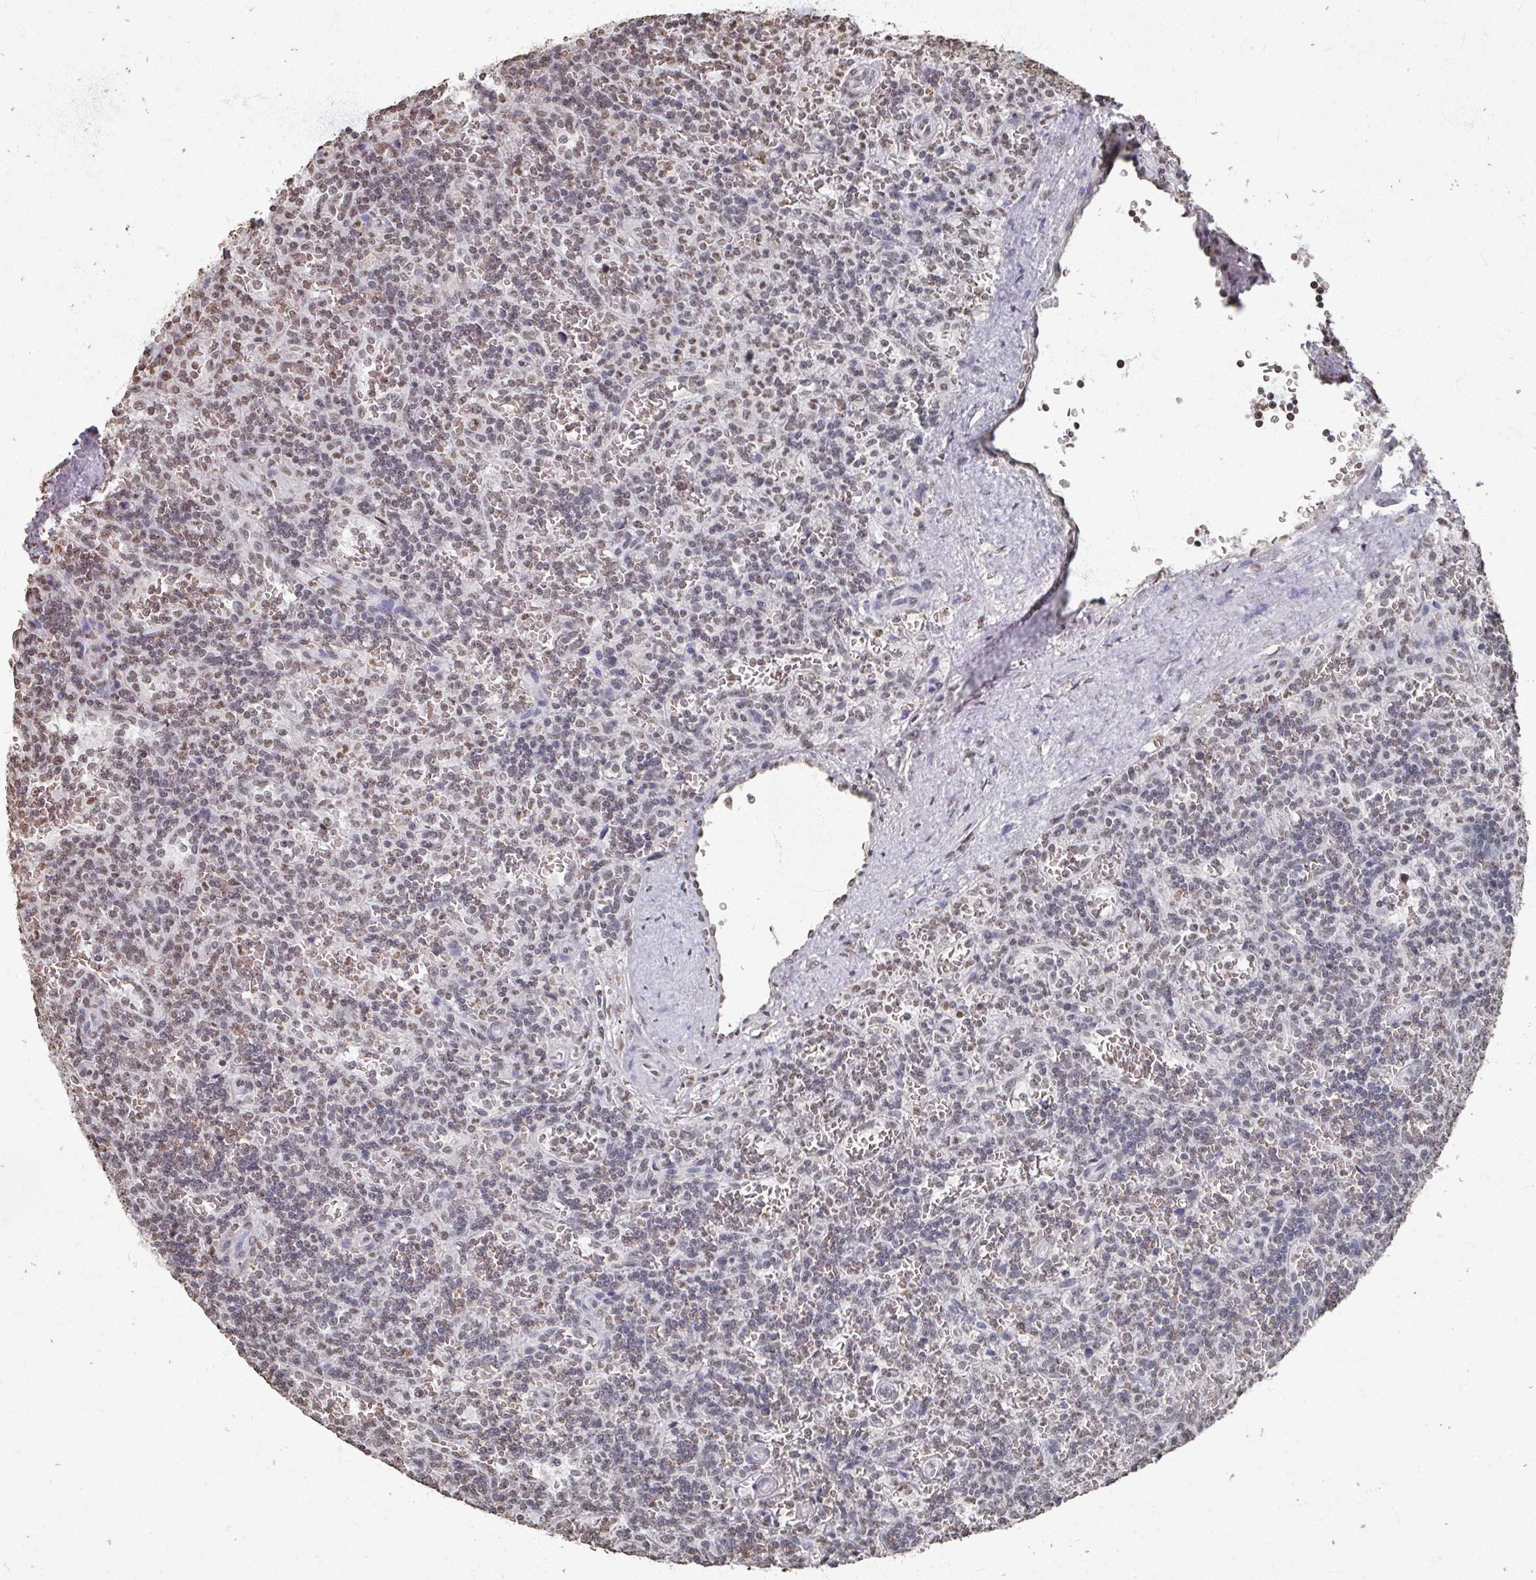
{"staining": {"intensity": "moderate", "quantity": "25%-75%", "location": "nuclear"}, "tissue": "lymphoma", "cell_type": "Tumor cells", "image_type": "cancer", "snomed": [{"axis": "morphology", "description": "Malignant lymphoma, non-Hodgkin's type, Low grade"}, {"axis": "topography", "description": "Spleen"}], "caption": "Protein staining exhibits moderate nuclear expression in approximately 25%-75% of tumor cells in lymphoma. (Stains: DAB in brown, nuclei in blue, Microscopy: brightfield microscopy at high magnification).", "gene": "DCUN1D5", "patient": {"sex": "male", "age": 73}}